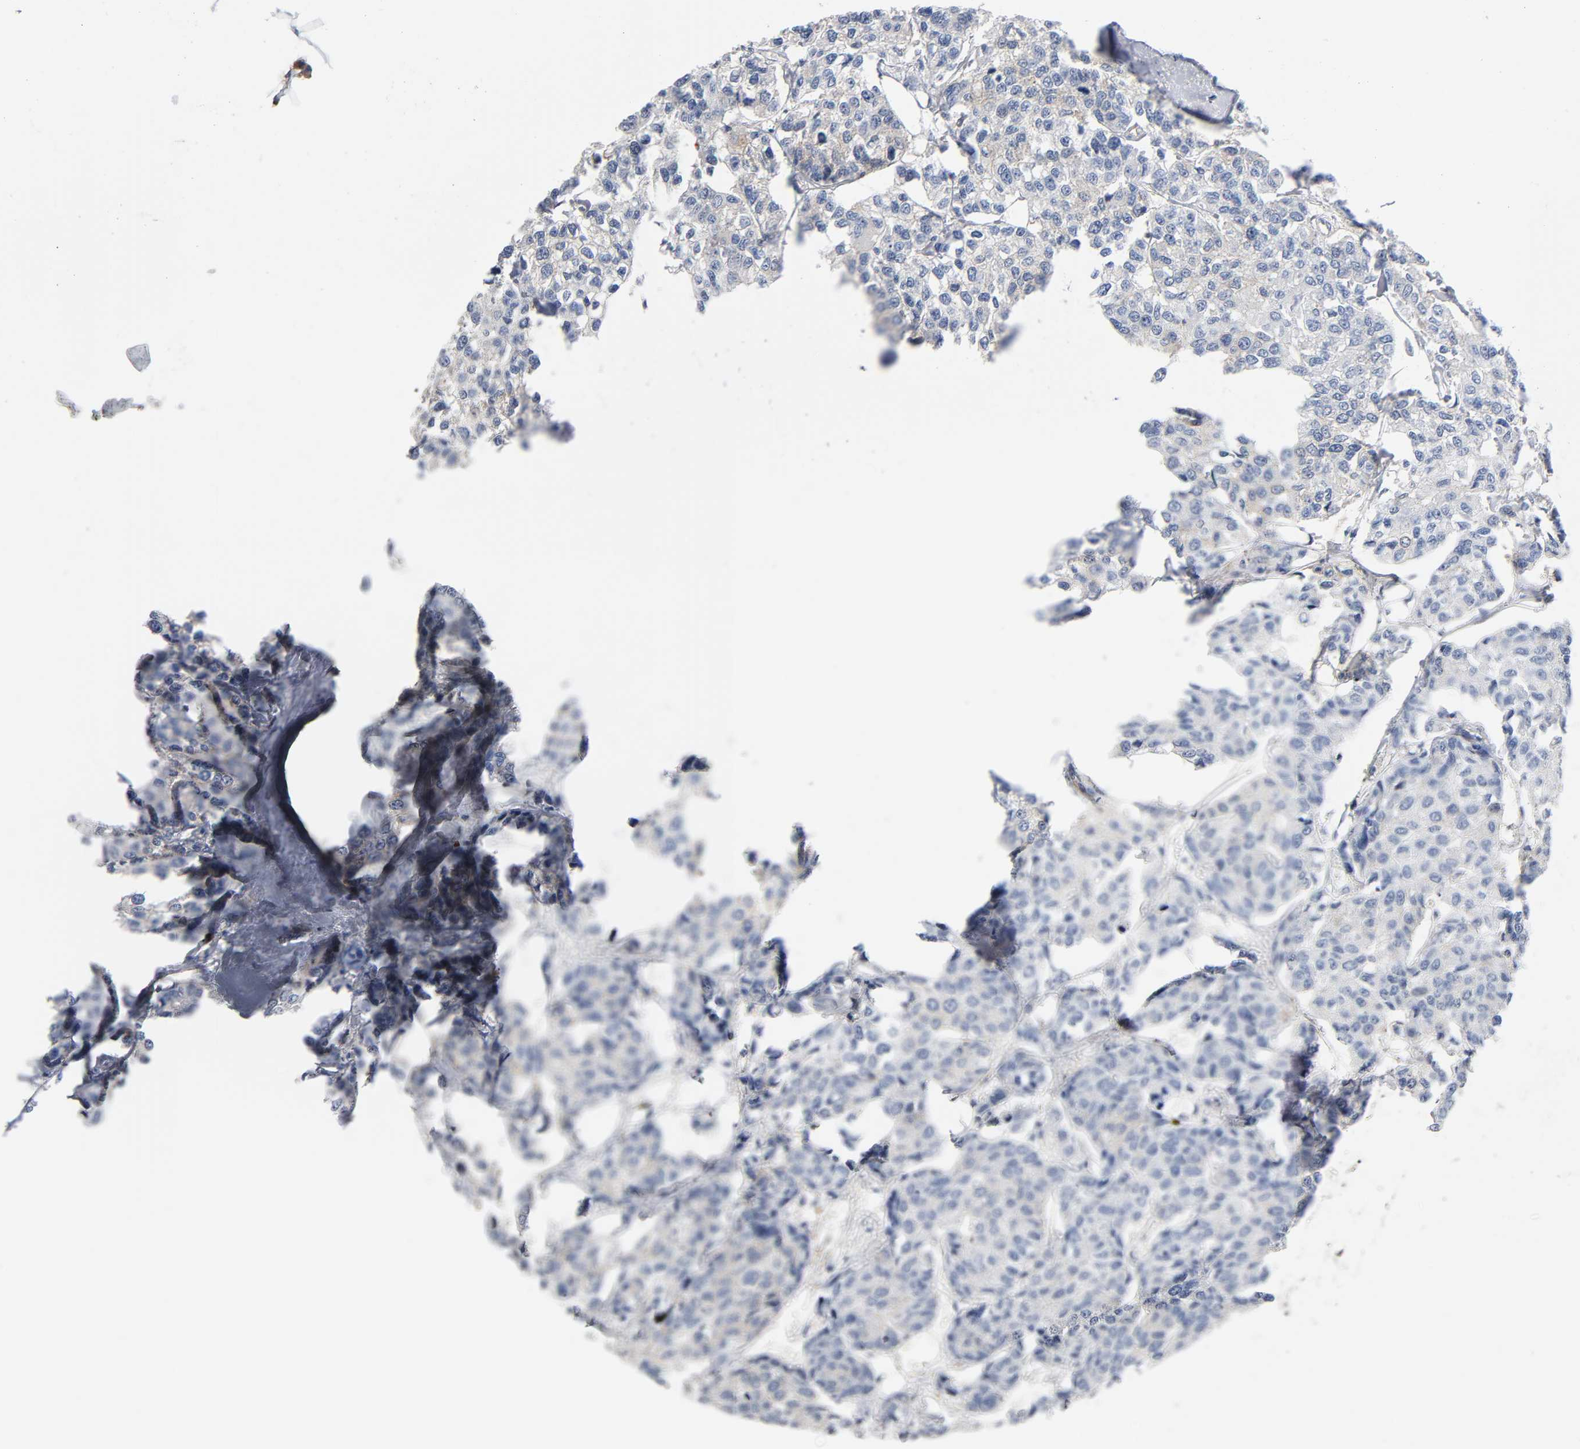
{"staining": {"intensity": "weak", "quantity": "25%-75%", "location": "cytoplasmic/membranous"}, "tissue": "breast cancer", "cell_type": "Tumor cells", "image_type": "cancer", "snomed": [{"axis": "morphology", "description": "Duct carcinoma"}, {"axis": "topography", "description": "Breast"}], "caption": "IHC staining of intraductal carcinoma (breast), which shows low levels of weak cytoplasmic/membranous staining in approximately 25%-75% of tumor cells indicating weak cytoplasmic/membranous protein expression. The staining was performed using DAB (brown) for protein detection and nuclei were counterstained in hematoxylin (blue).", "gene": "CD2AP", "patient": {"sex": "female", "age": 51}}